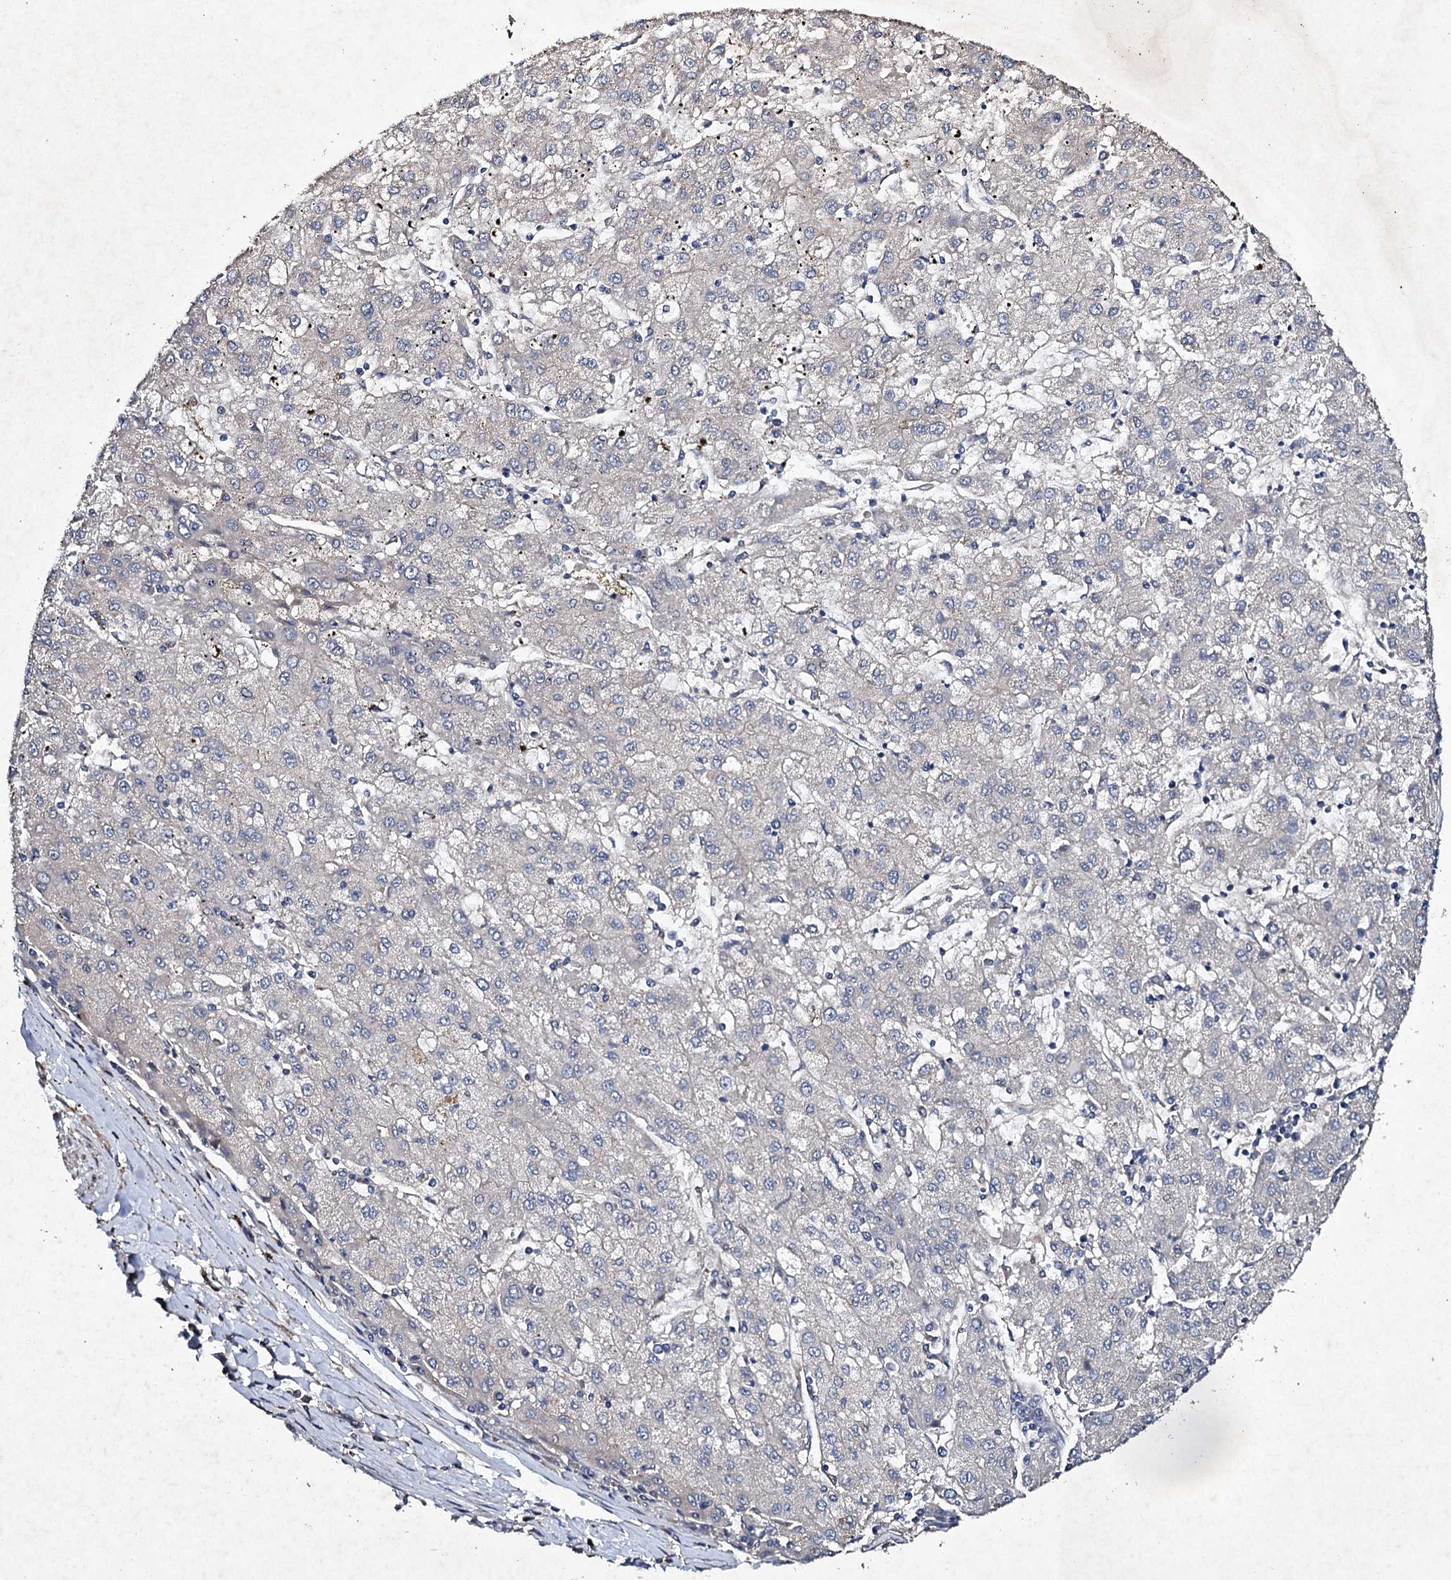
{"staining": {"intensity": "negative", "quantity": "none", "location": "none"}, "tissue": "liver cancer", "cell_type": "Tumor cells", "image_type": "cancer", "snomed": [{"axis": "morphology", "description": "Carcinoma, Hepatocellular, NOS"}, {"axis": "topography", "description": "Liver"}], "caption": "DAB immunohistochemical staining of hepatocellular carcinoma (liver) shows no significant staining in tumor cells.", "gene": "MOCOS", "patient": {"sex": "male", "age": 72}}